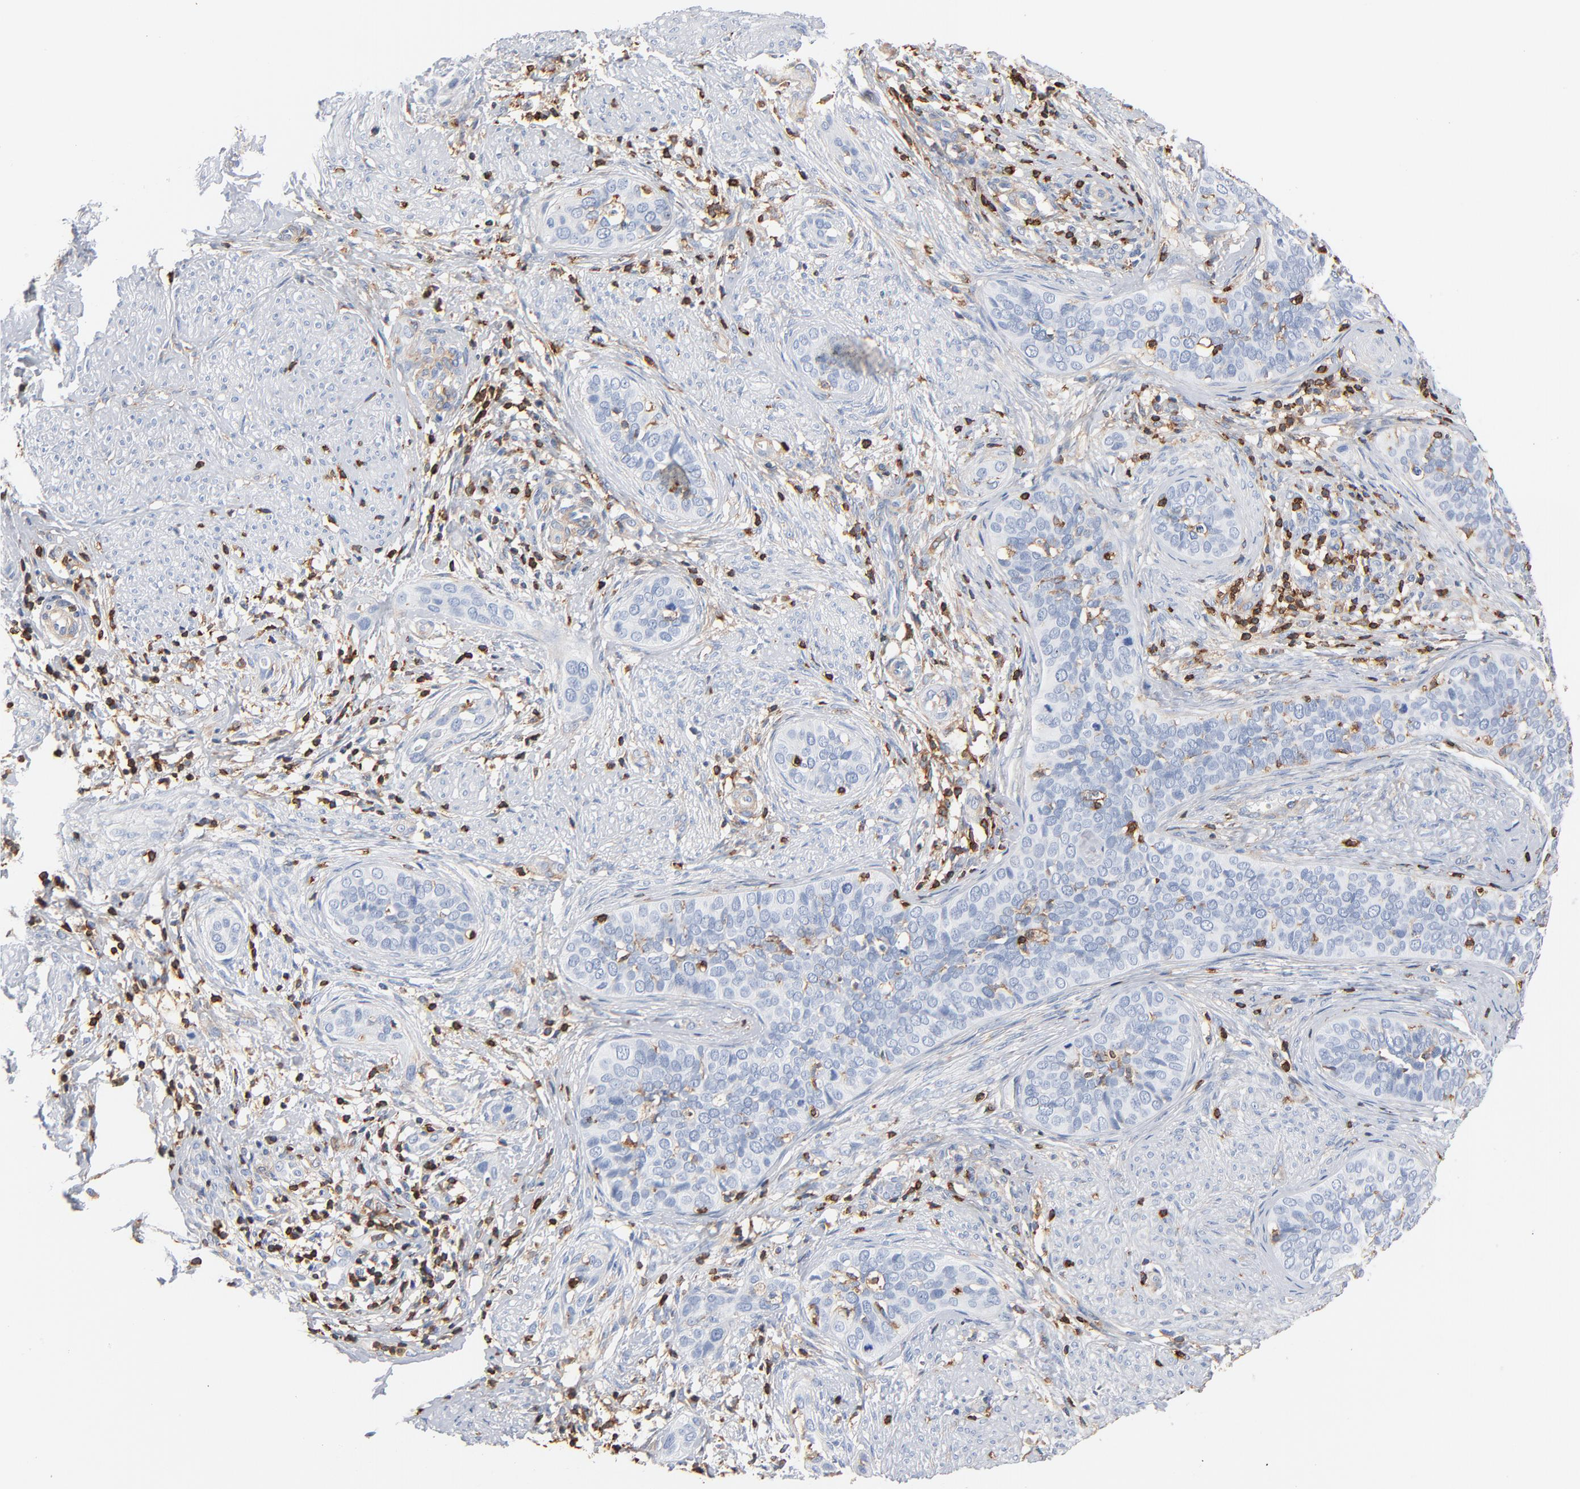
{"staining": {"intensity": "negative", "quantity": "none", "location": "none"}, "tissue": "cervical cancer", "cell_type": "Tumor cells", "image_type": "cancer", "snomed": [{"axis": "morphology", "description": "Squamous cell carcinoma, NOS"}, {"axis": "topography", "description": "Cervix"}], "caption": "Squamous cell carcinoma (cervical) was stained to show a protein in brown. There is no significant positivity in tumor cells. Brightfield microscopy of immunohistochemistry (IHC) stained with DAB (3,3'-diaminobenzidine) (brown) and hematoxylin (blue), captured at high magnification.", "gene": "SH3KBP1", "patient": {"sex": "female", "age": 31}}